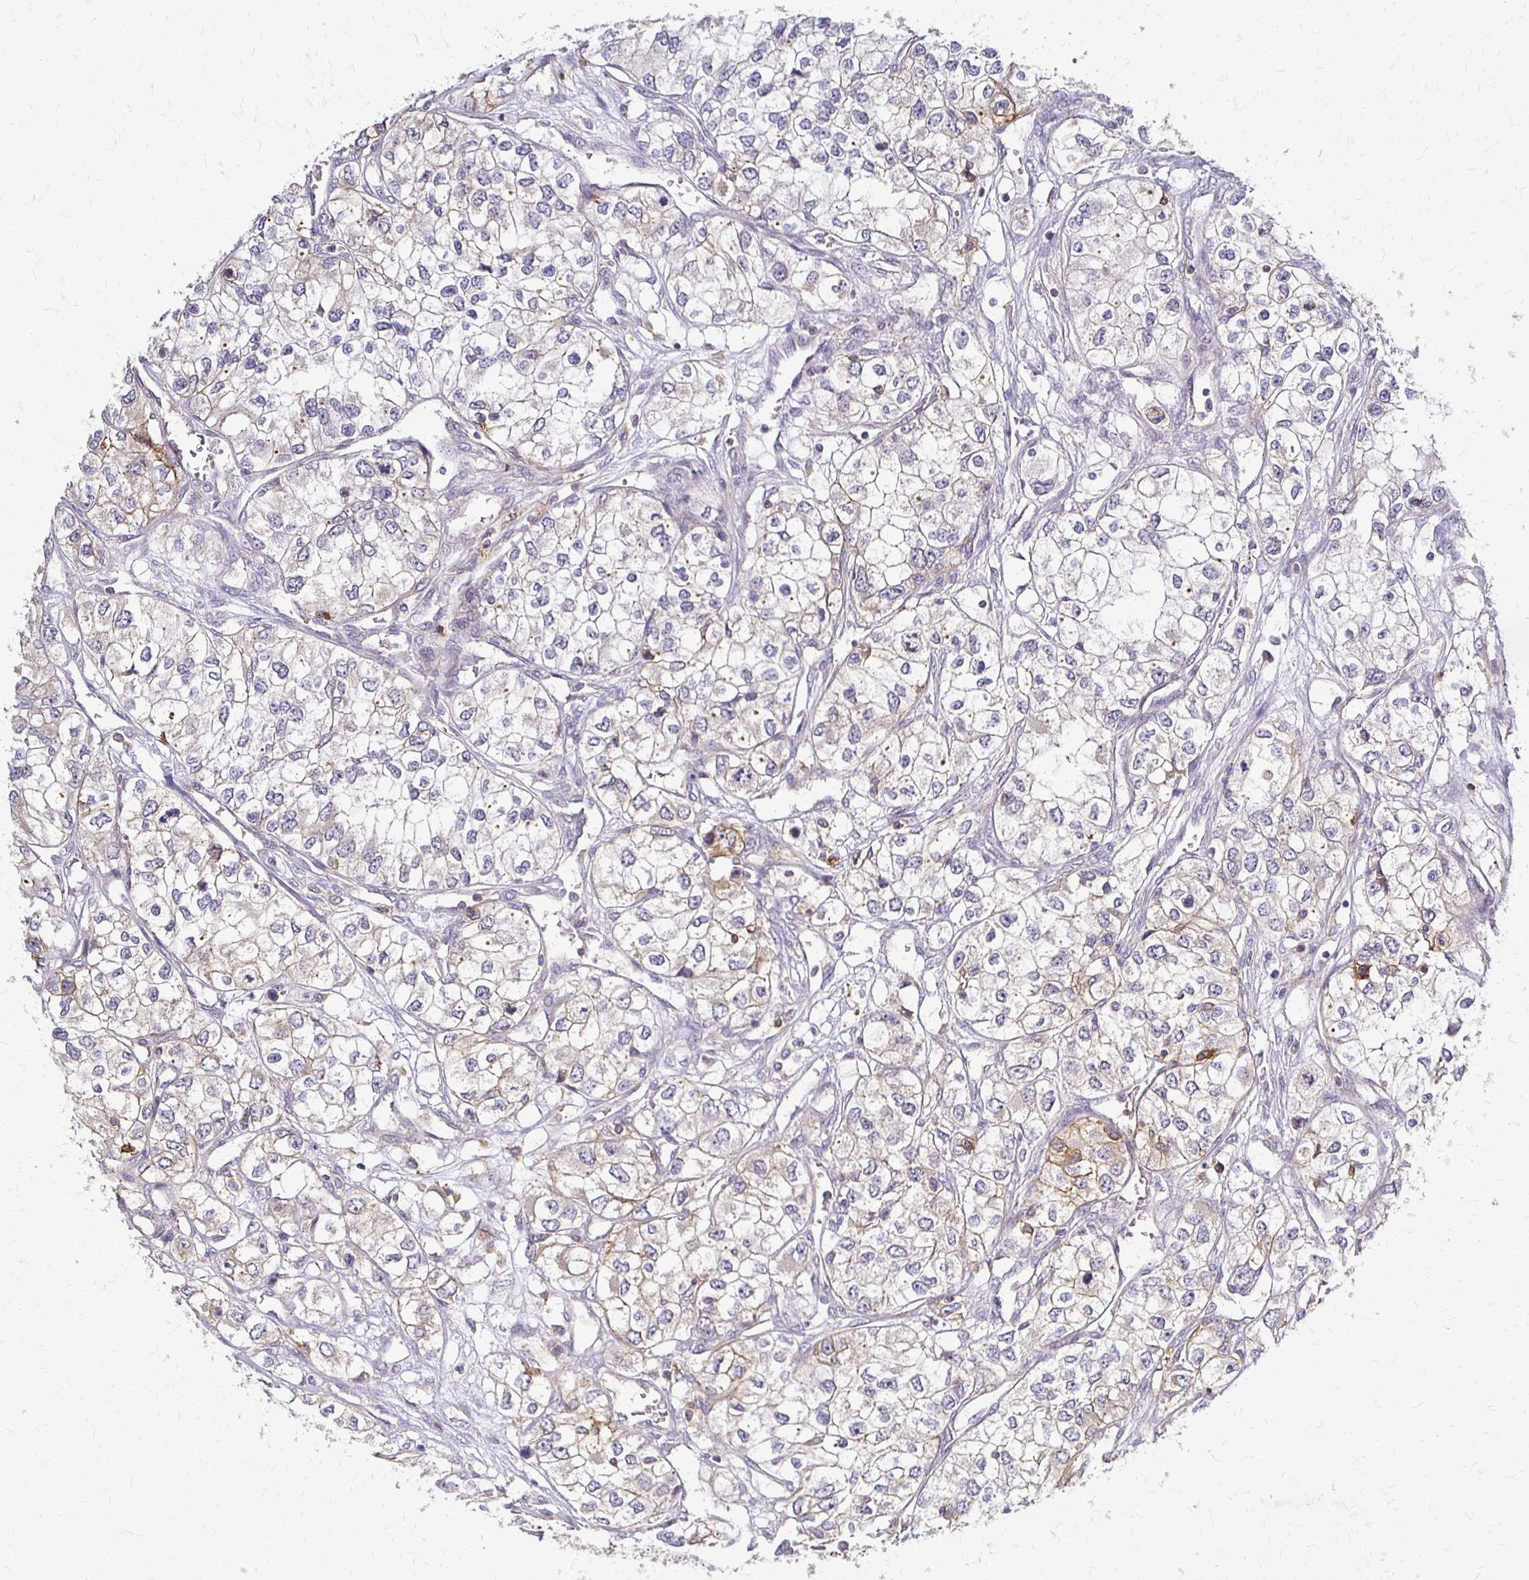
{"staining": {"intensity": "weak", "quantity": "<25%", "location": "cytoplasmic/membranous"}, "tissue": "renal cancer", "cell_type": "Tumor cells", "image_type": "cancer", "snomed": [{"axis": "morphology", "description": "Adenocarcinoma, NOS"}, {"axis": "topography", "description": "Kidney"}], "caption": "Protein analysis of adenocarcinoma (renal) exhibits no significant positivity in tumor cells. (Stains: DAB (3,3'-diaminobenzidine) IHC with hematoxylin counter stain, Microscopy: brightfield microscopy at high magnification).", "gene": "SLC9A9", "patient": {"sex": "female", "age": 59}}